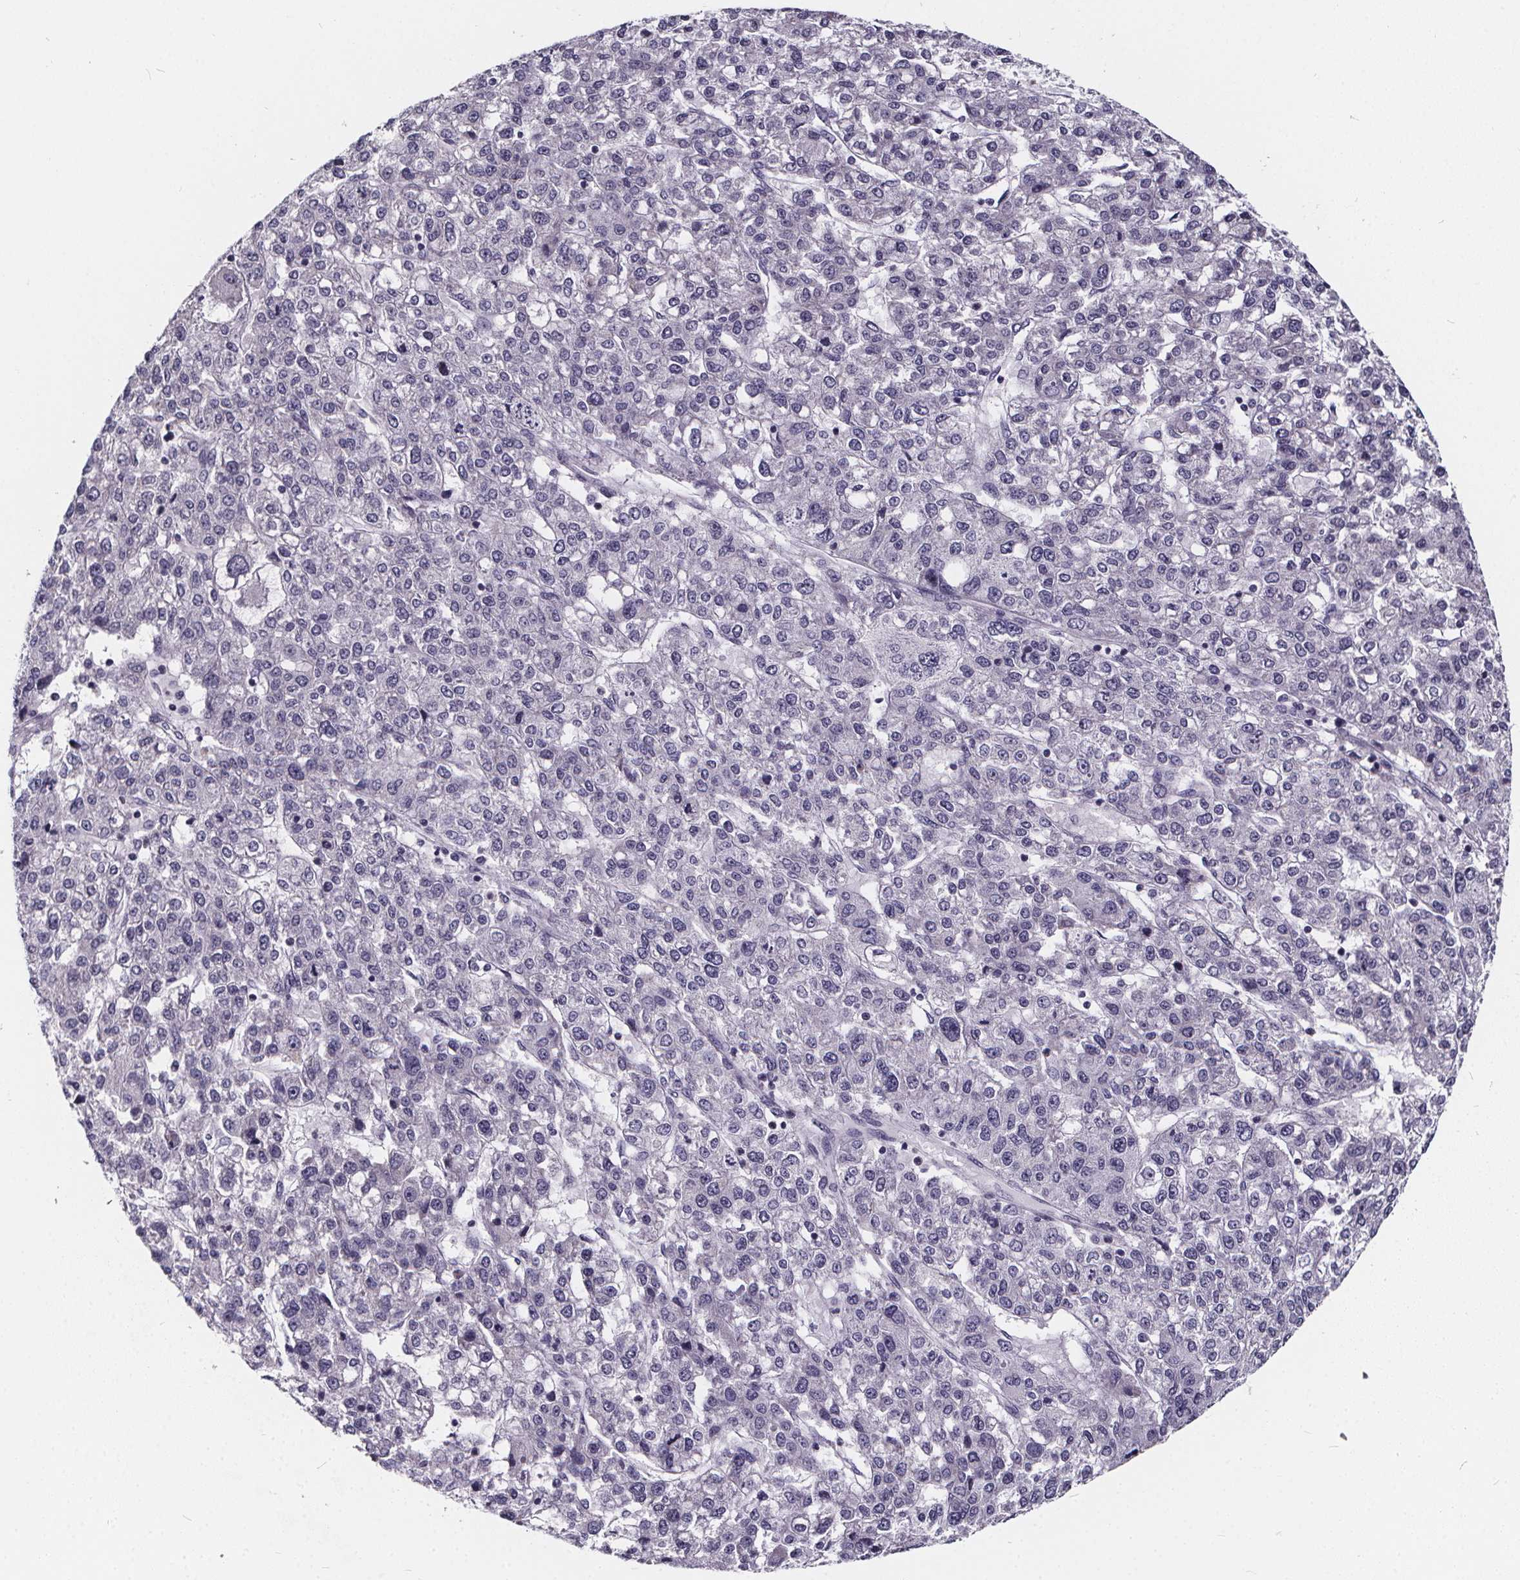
{"staining": {"intensity": "negative", "quantity": "none", "location": "none"}, "tissue": "liver cancer", "cell_type": "Tumor cells", "image_type": "cancer", "snomed": [{"axis": "morphology", "description": "Carcinoma, Hepatocellular, NOS"}, {"axis": "topography", "description": "Liver"}], "caption": "Tumor cells show no significant expression in liver cancer (hepatocellular carcinoma).", "gene": "SPEF2", "patient": {"sex": "male", "age": 56}}